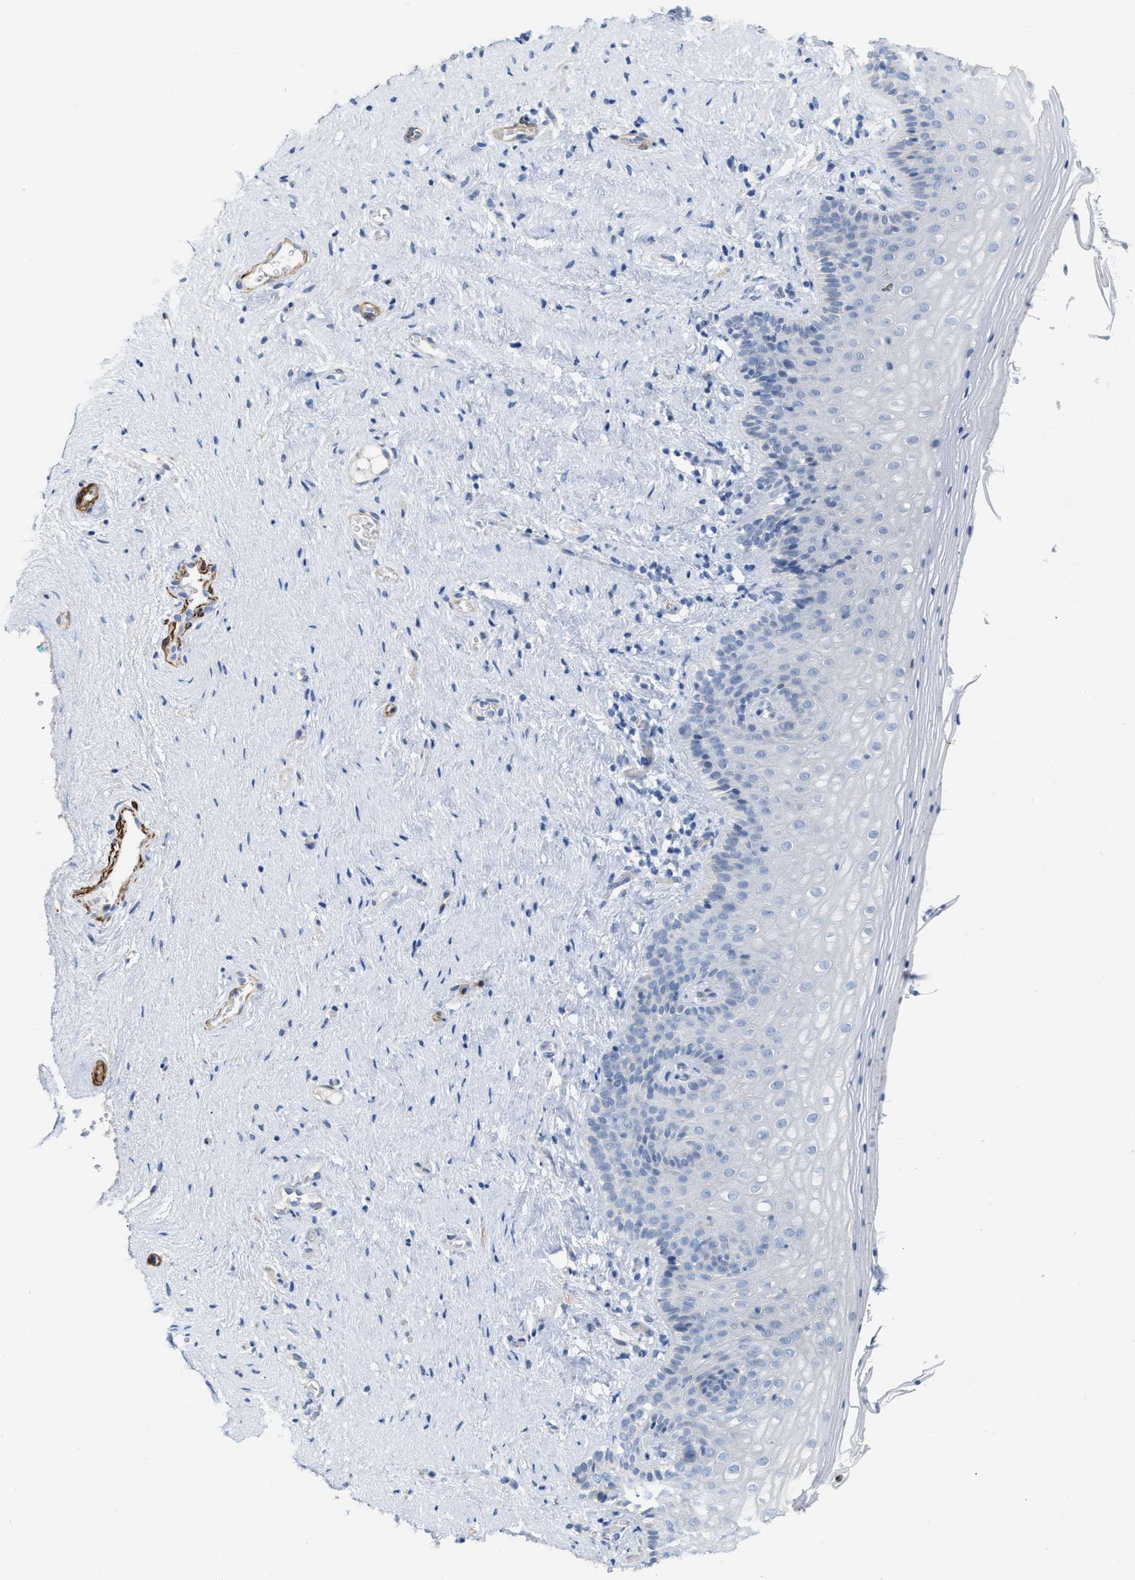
{"staining": {"intensity": "negative", "quantity": "none", "location": "none"}, "tissue": "vagina", "cell_type": "Squamous epithelial cells", "image_type": "normal", "snomed": [{"axis": "morphology", "description": "Normal tissue, NOS"}, {"axis": "topography", "description": "Vagina"}], "caption": "DAB immunohistochemical staining of normal human vagina displays no significant positivity in squamous epithelial cells. The staining was performed using DAB to visualize the protein expression in brown, while the nuclei were stained in blue with hematoxylin (Magnification: 20x).", "gene": "TAGLN", "patient": {"sex": "female", "age": 44}}